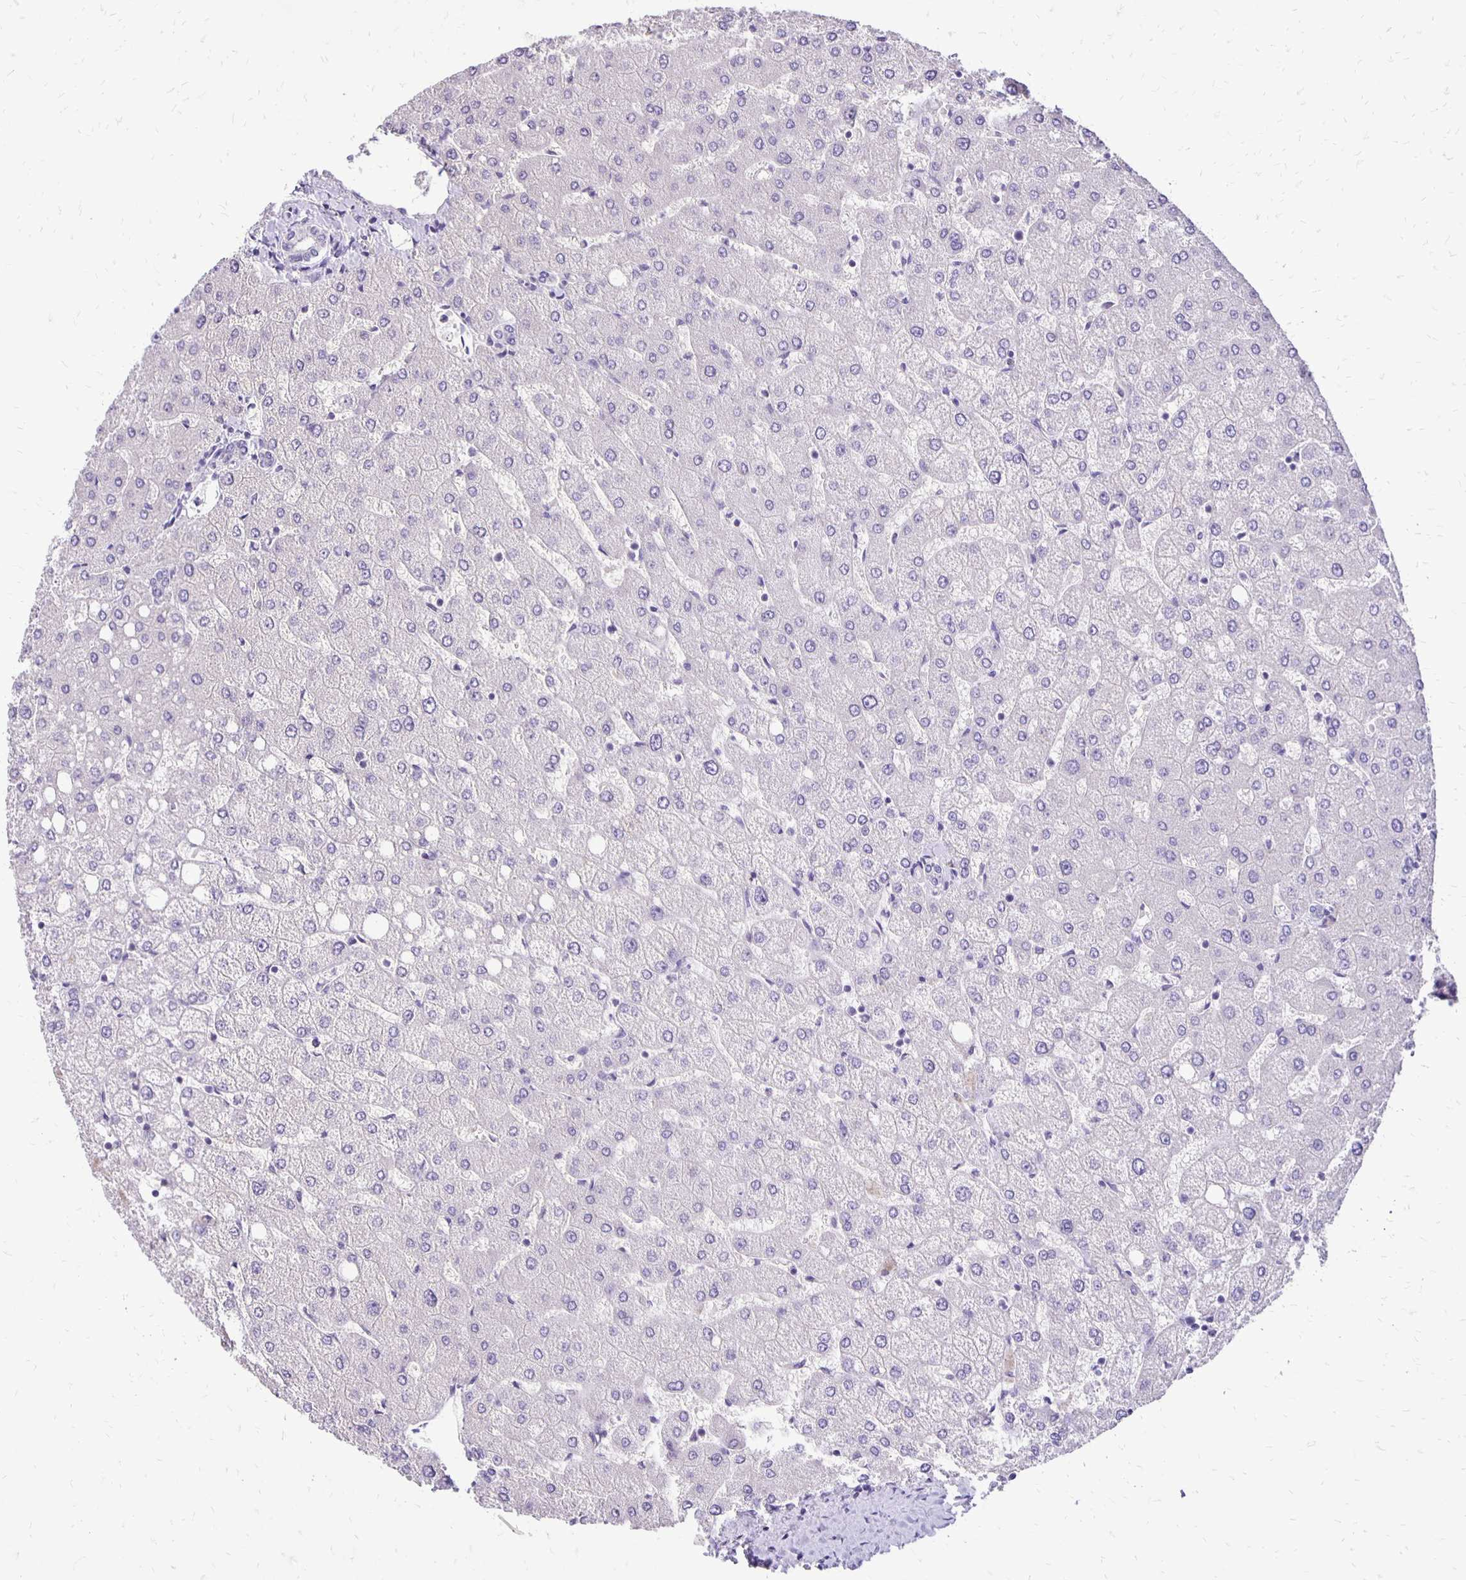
{"staining": {"intensity": "negative", "quantity": "none", "location": "none"}, "tissue": "liver", "cell_type": "Cholangiocytes", "image_type": "normal", "snomed": [{"axis": "morphology", "description": "Normal tissue, NOS"}, {"axis": "topography", "description": "Liver"}], "caption": "This image is of unremarkable liver stained with immunohistochemistry (IHC) to label a protein in brown with the nuclei are counter-stained blue. There is no expression in cholangiocytes.", "gene": "ANKRD45", "patient": {"sex": "female", "age": 54}}